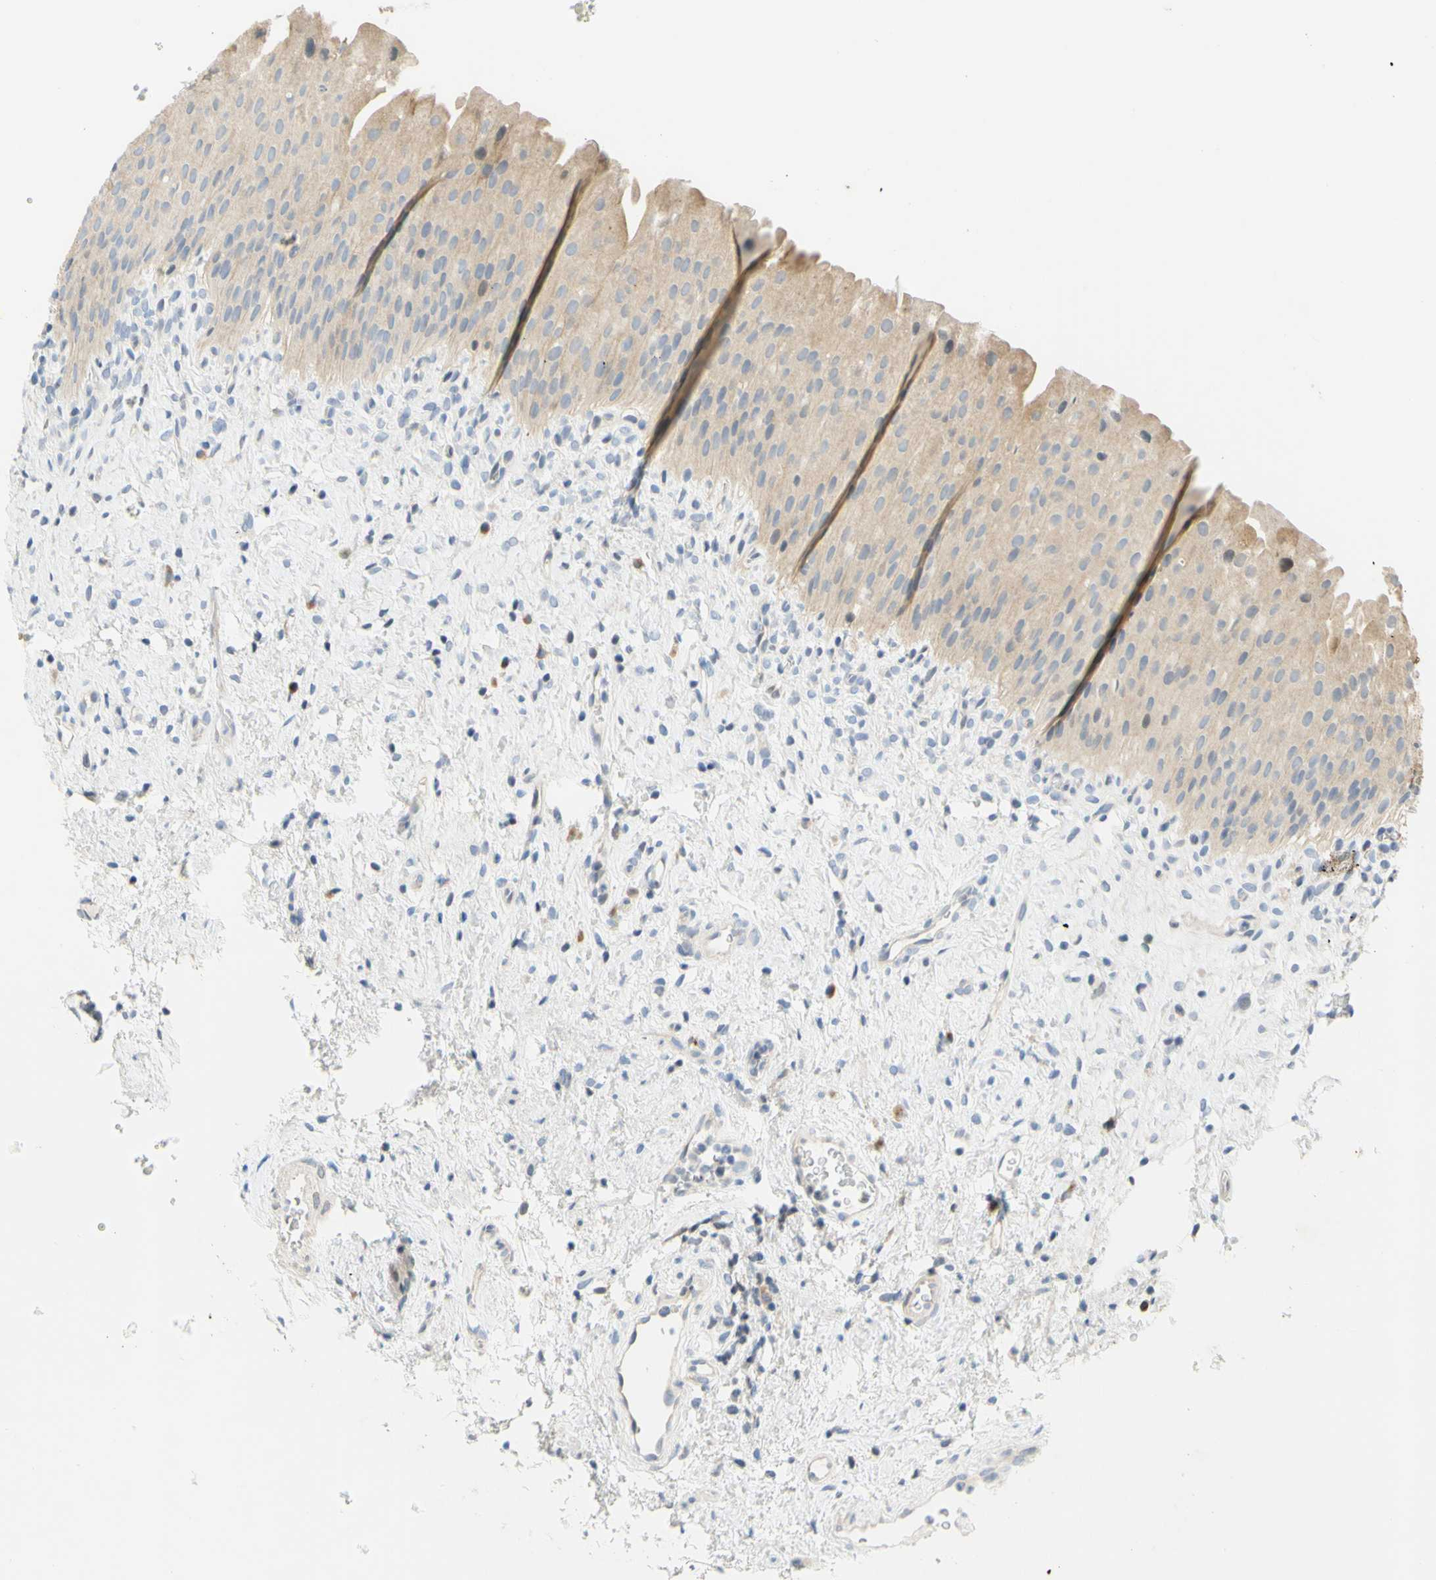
{"staining": {"intensity": "weak", "quantity": ">75%", "location": "cytoplasmic/membranous"}, "tissue": "urinary bladder", "cell_type": "Urothelial cells", "image_type": "normal", "snomed": [{"axis": "morphology", "description": "Normal tissue, NOS"}, {"axis": "morphology", "description": "Urothelial carcinoma, High grade"}, {"axis": "topography", "description": "Urinary bladder"}], "caption": "Immunohistochemical staining of normal human urinary bladder exhibits >75% levels of weak cytoplasmic/membranous protein positivity in about >75% of urothelial cells.", "gene": "CCNB2", "patient": {"sex": "male", "age": 46}}